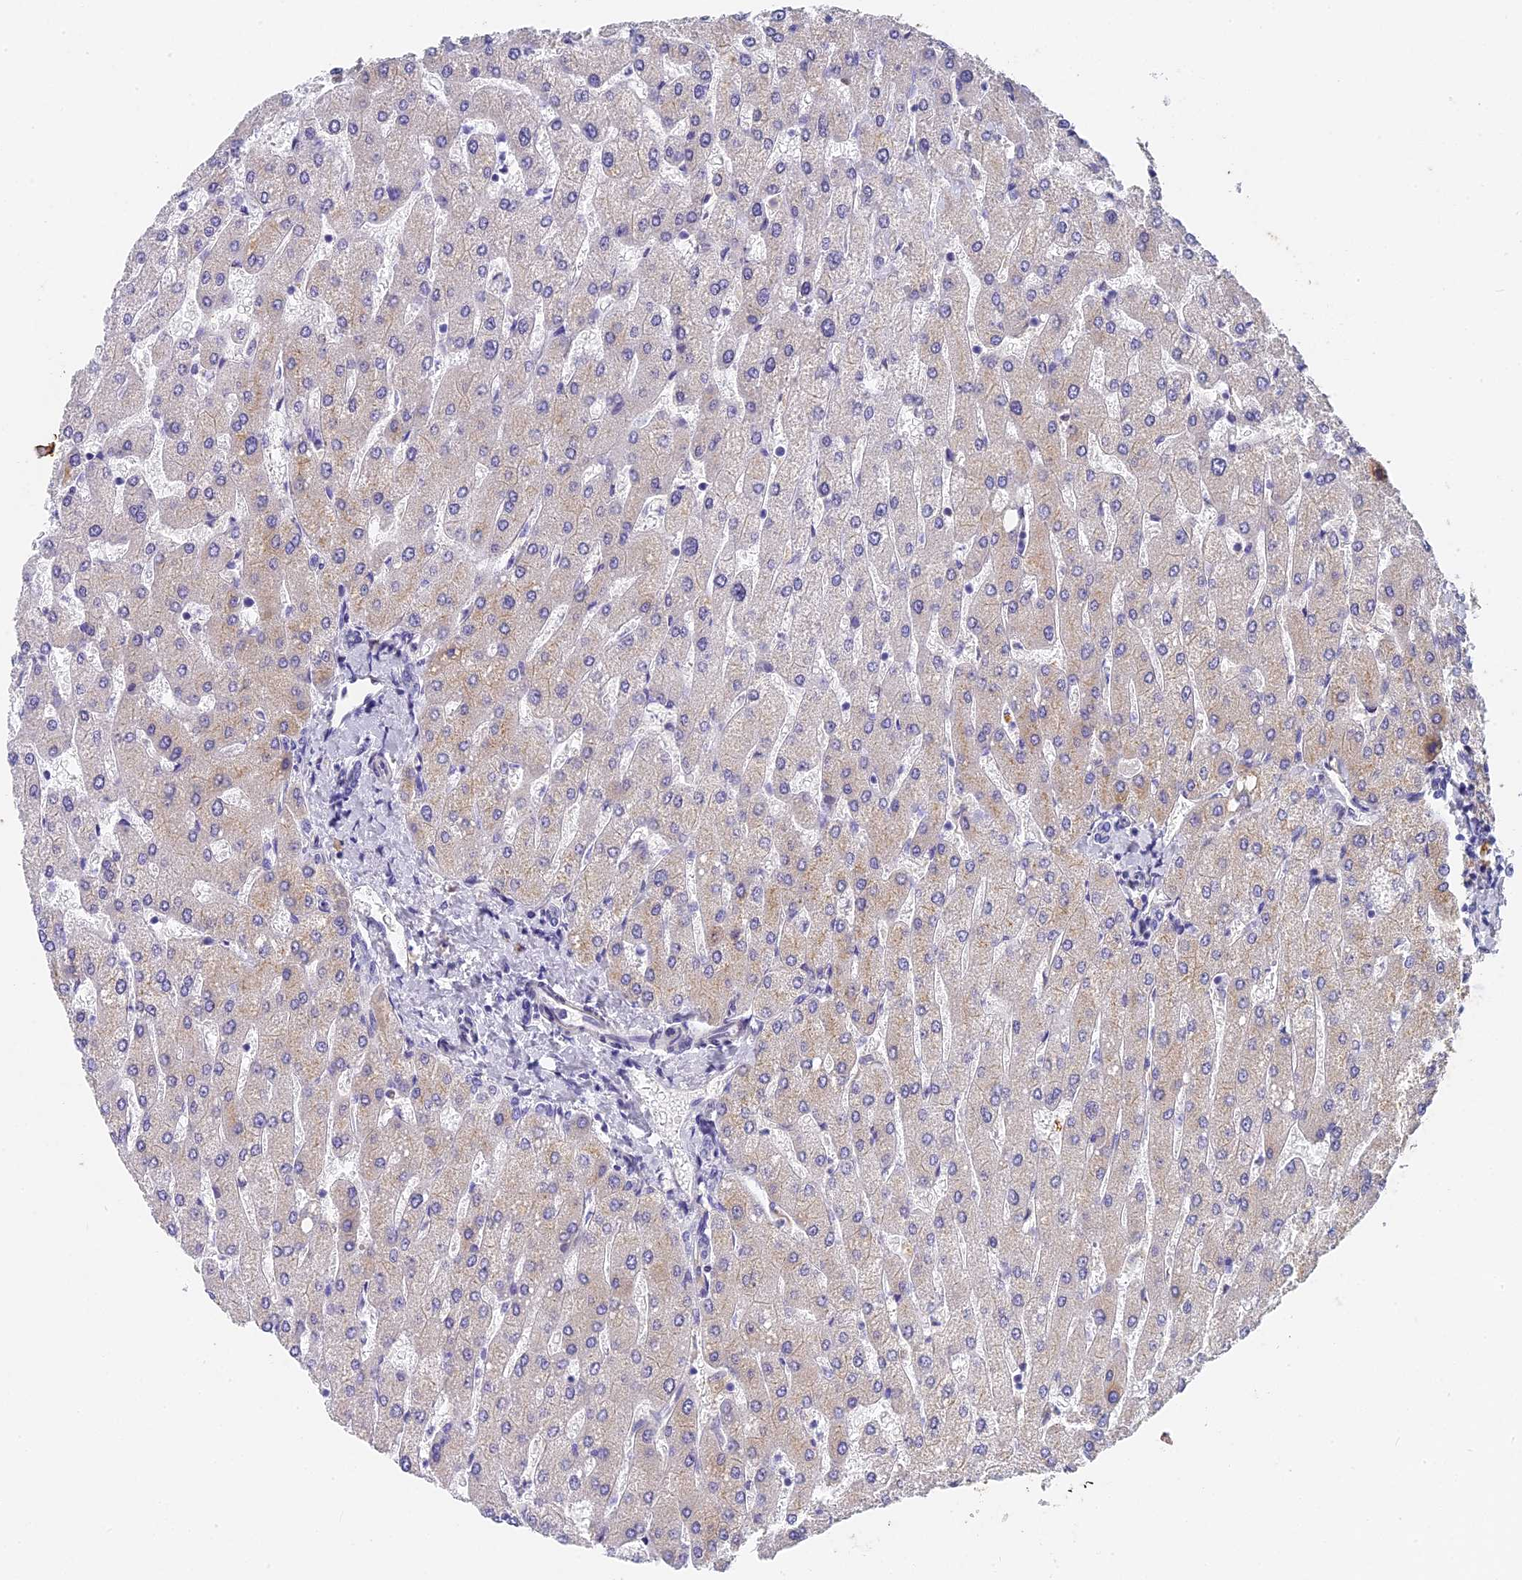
{"staining": {"intensity": "negative", "quantity": "none", "location": "none"}, "tissue": "liver", "cell_type": "Cholangiocytes", "image_type": "normal", "snomed": [{"axis": "morphology", "description": "Normal tissue, NOS"}, {"axis": "topography", "description": "Liver"}], "caption": "High magnification brightfield microscopy of unremarkable liver stained with DAB (3,3'-diaminobenzidine) (brown) and counterstained with hematoxylin (blue): cholangiocytes show no significant expression.", "gene": "ITIH1", "patient": {"sex": "male", "age": 55}}